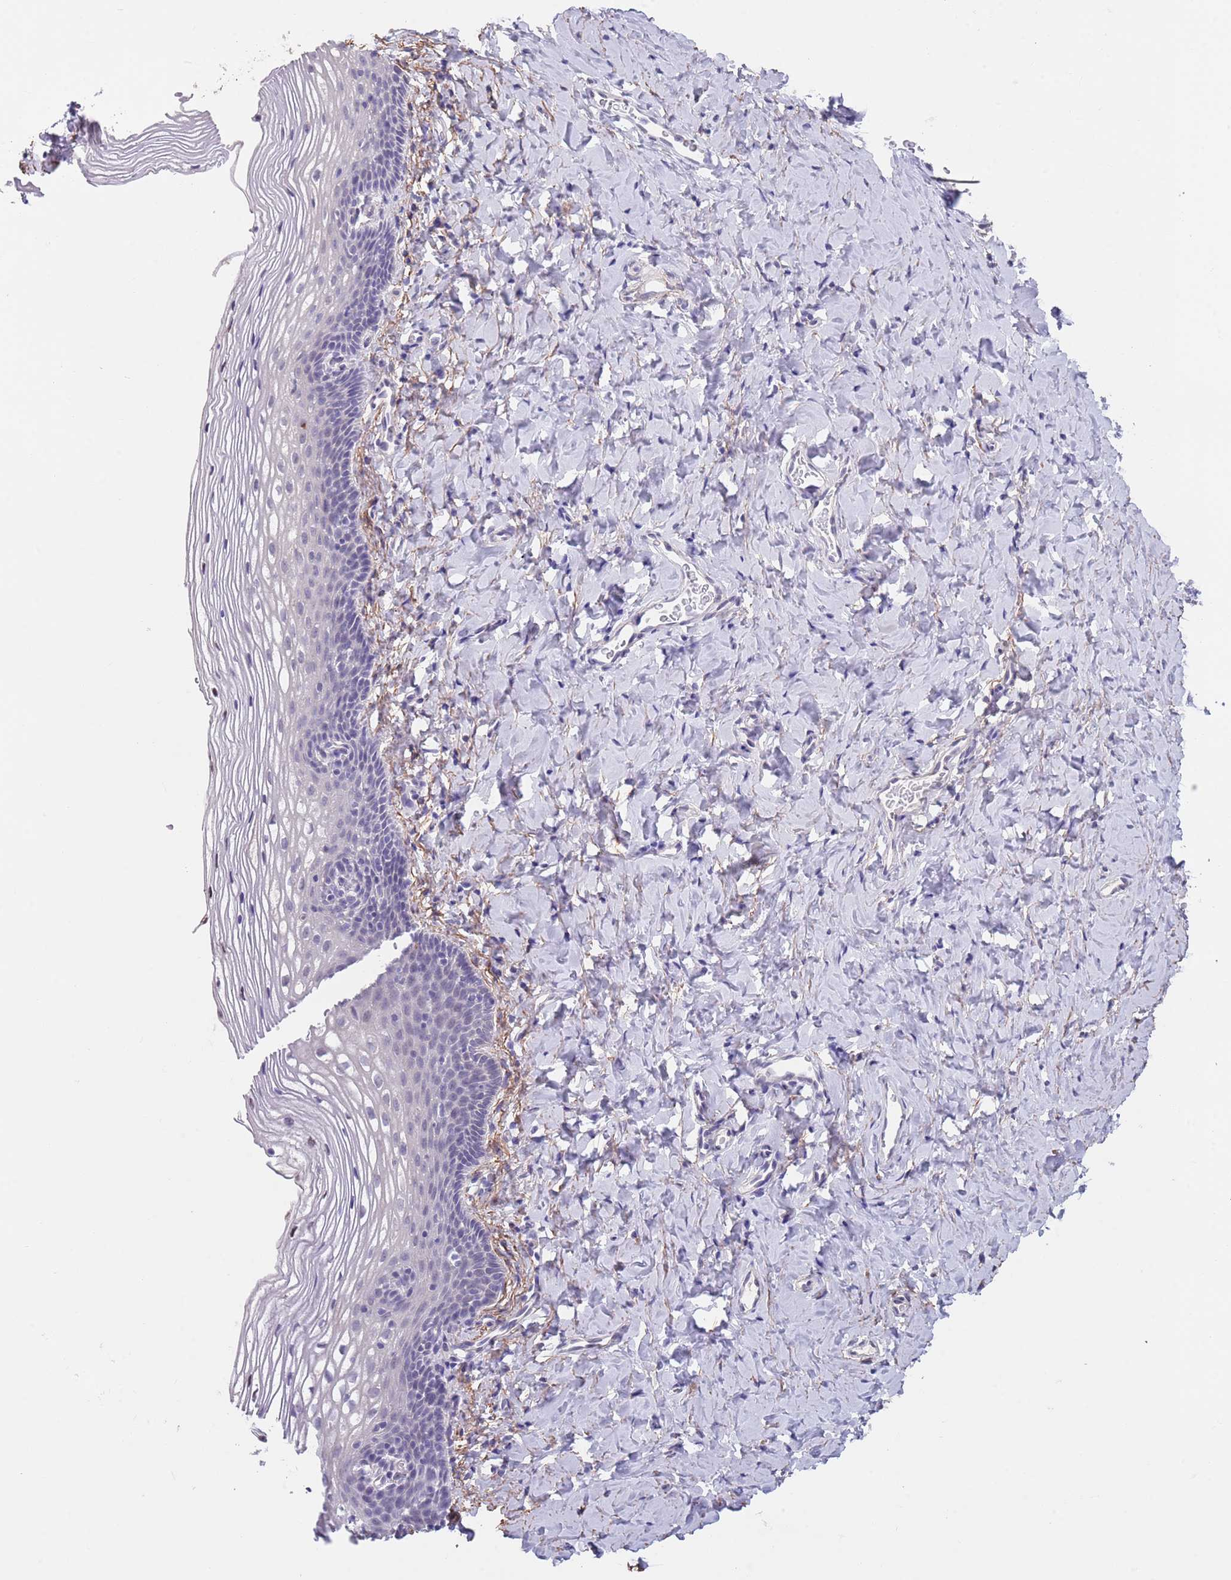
{"staining": {"intensity": "moderate", "quantity": "<25%", "location": "nuclear"}, "tissue": "vagina", "cell_type": "Squamous epithelial cells", "image_type": "normal", "snomed": [{"axis": "morphology", "description": "Normal tissue, NOS"}, {"axis": "topography", "description": "Vagina"}], "caption": "A low amount of moderate nuclear staining is seen in approximately <25% of squamous epithelial cells in benign vagina.", "gene": "RNF169", "patient": {"sex": "female", "age": 60}}